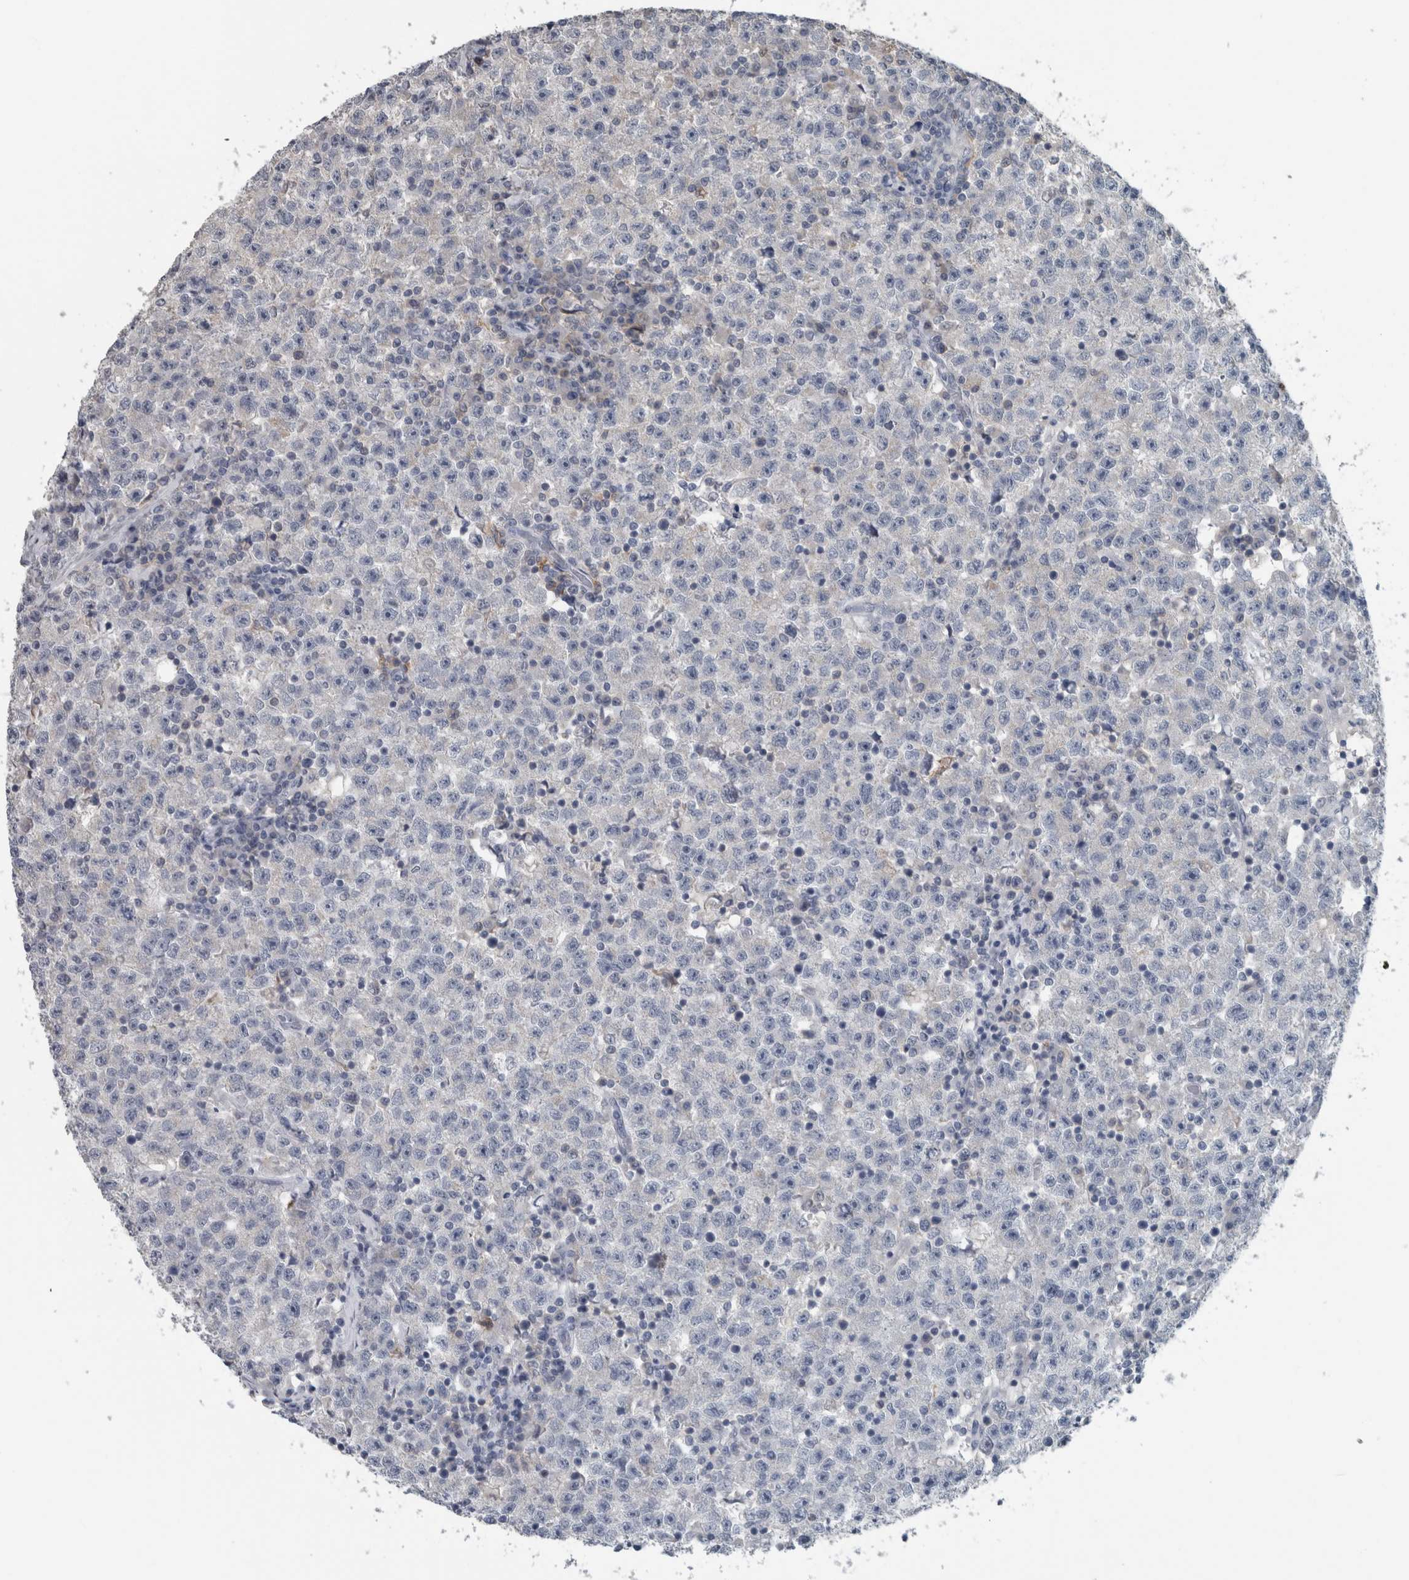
{"staining": {"intensity": "negative", "quantity": "none", "location": "none"}, "tissue": "testis cancer", "cell_type": "Tumor cells", "image_type": "cancer", "snomed": [{"axis": "morphology", "description": "Seminoma, NOS"}, {"axis": "topography", "description": "Testis"}], "caption": "Protein analysis of testis seminoma reveals no significant positivity in tumor cells. (DAB (3,3'-diaminobenzidine) IHC with hematoxylin counter stain).", "gene": "ACSF2", "patient": {"sex": "male", "age": 22}}